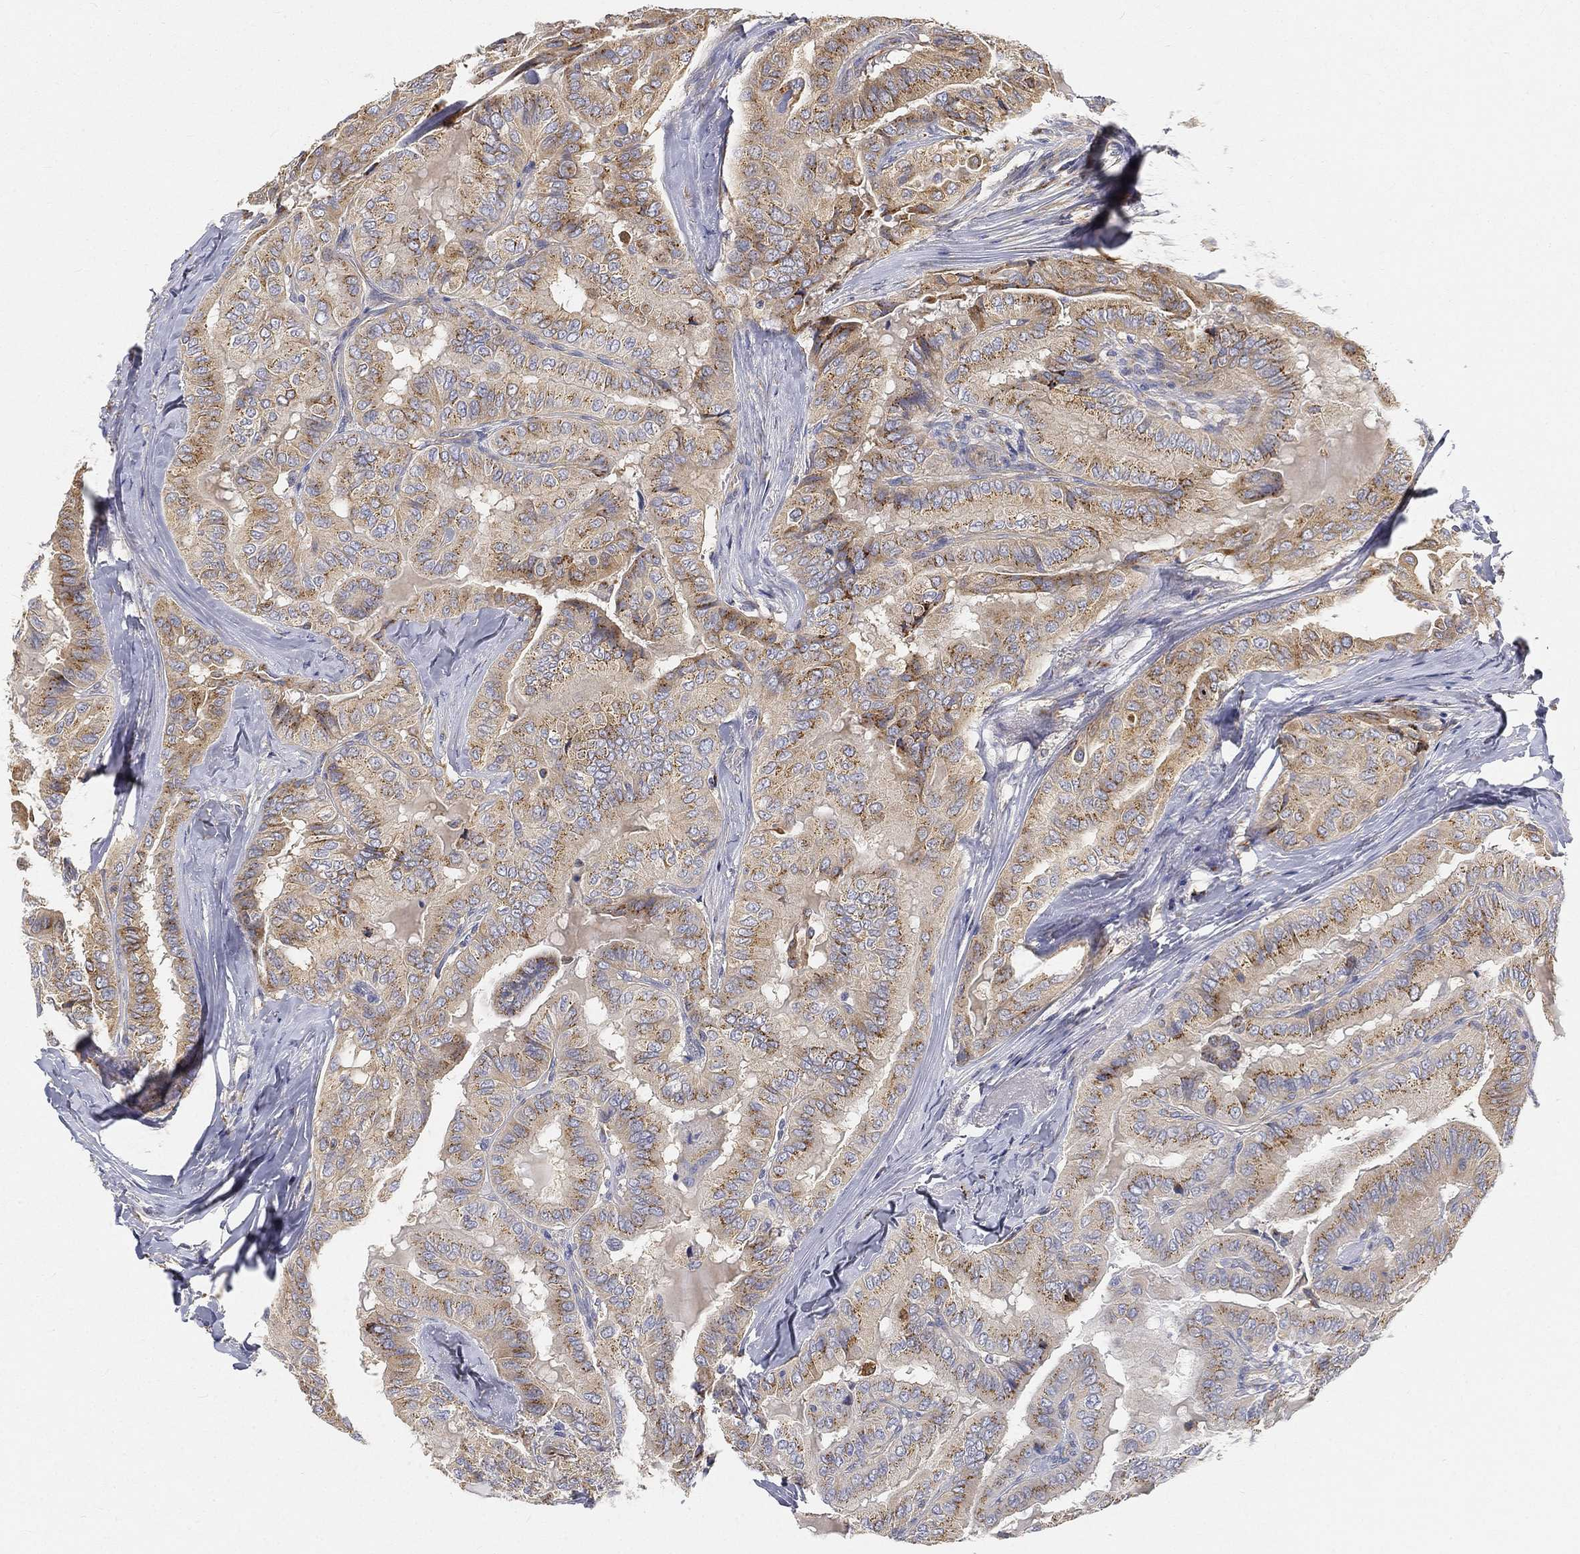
{"staining": {"intensity": "strong", "quantity": ">75%", "location": "cytoplasmic/membranous"}, "tissue": "thyroid cancer", "cell_type": "Tumor cells", "image_type": "cancer", "snomed": [{"axis": "morphology", "description": "Papillary adenocarcinoma, NOS"}, {"axis": "topography", "description": "Thyroid gland"}], "caption": "Protein staining displays strong cytoplasmic/membranous positivity in approximately >75% of tumor cells in thyroid cancer.", "gene": "TMEM25", "patient": {"sex": "female", "age": 68}}